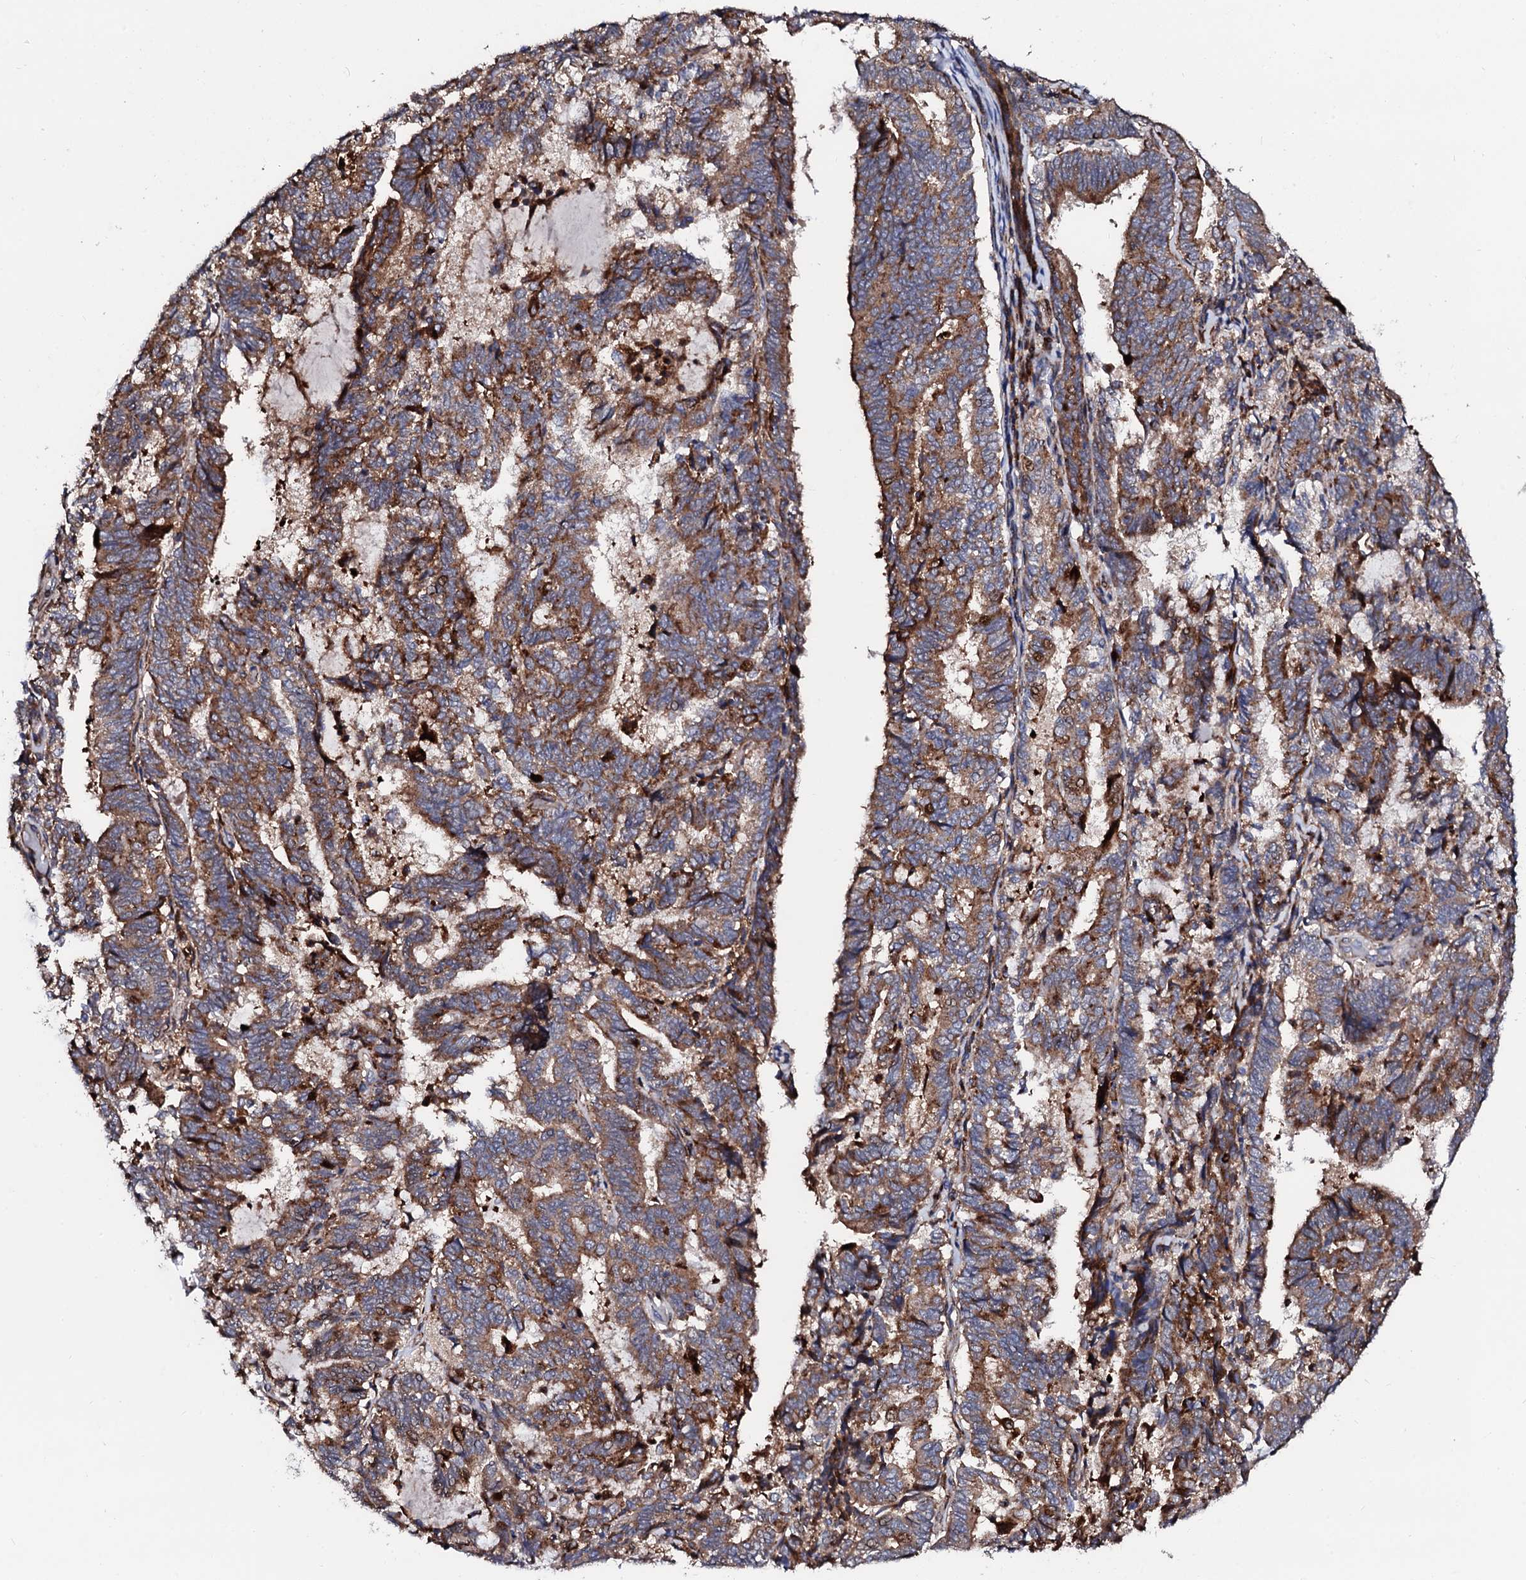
{"staining": {"intensity": "strong", "quantity": ">75%", "location": "cytoplasmic/membranous"}, "tissue": "endometrial cancer", "cell_type": "Tumor cells", "image_type": "cancer", "snomed": [{"axis": "morphology", "description": "Adenocarcinoma, NOS"}, {"axis": "topography", "description": "Endometrium"}], "caption": "Protein analysis of endometrial cancer tissue displays strong cytoplasmic/membranous positivity in approximately >75% of tumor cells. (DAB (3,3'-diaminobenzidine) IHC with brightfield microscopy, high magnification).", "gene": "TCIRG1", "patient": {"sex": "female", "age": 80}}